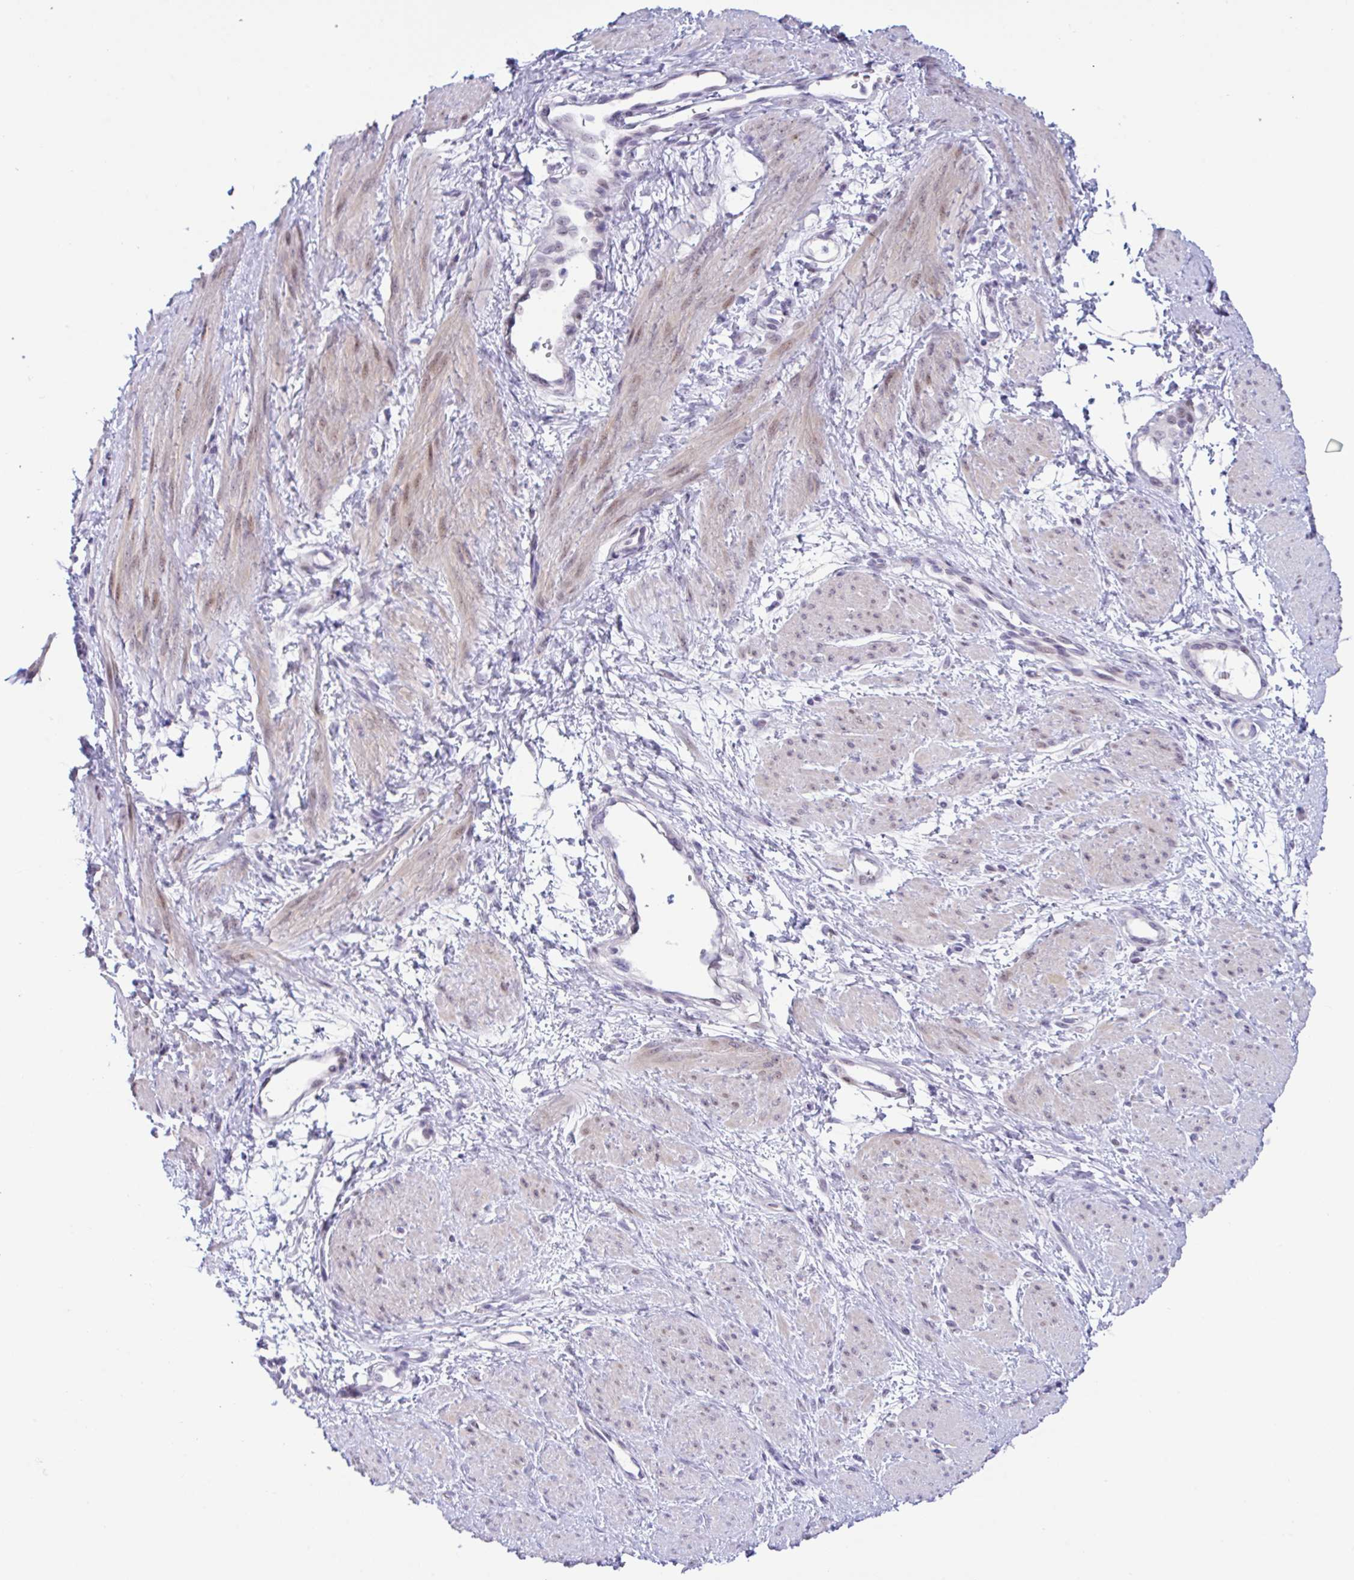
{"staining": {"intensity": "moderate", "quantity": "25%-75%", "location": "cytoplasmic/membranous,nuclear"}, "tissue": "smooth muscle", "cell_type": "Smooth muscle cells", "image_type": "normal", "snomed": [{"axis": "morphology", "description": "Normal tissue, NOS"}, {"axis": "topography", "description": "Smooth muscle"}, {"axis": "topography", "description": "Uterus"}], "caption": "About 25%-75% of smooth muscle cells in normal smooth muscle exhibit moderate cytoplasmic/membranous,nuclear protein positivity as visualized by brown immunohistochemical staining.", "gene": "USP35", "patient": {"sex": "female", "age": 39}}